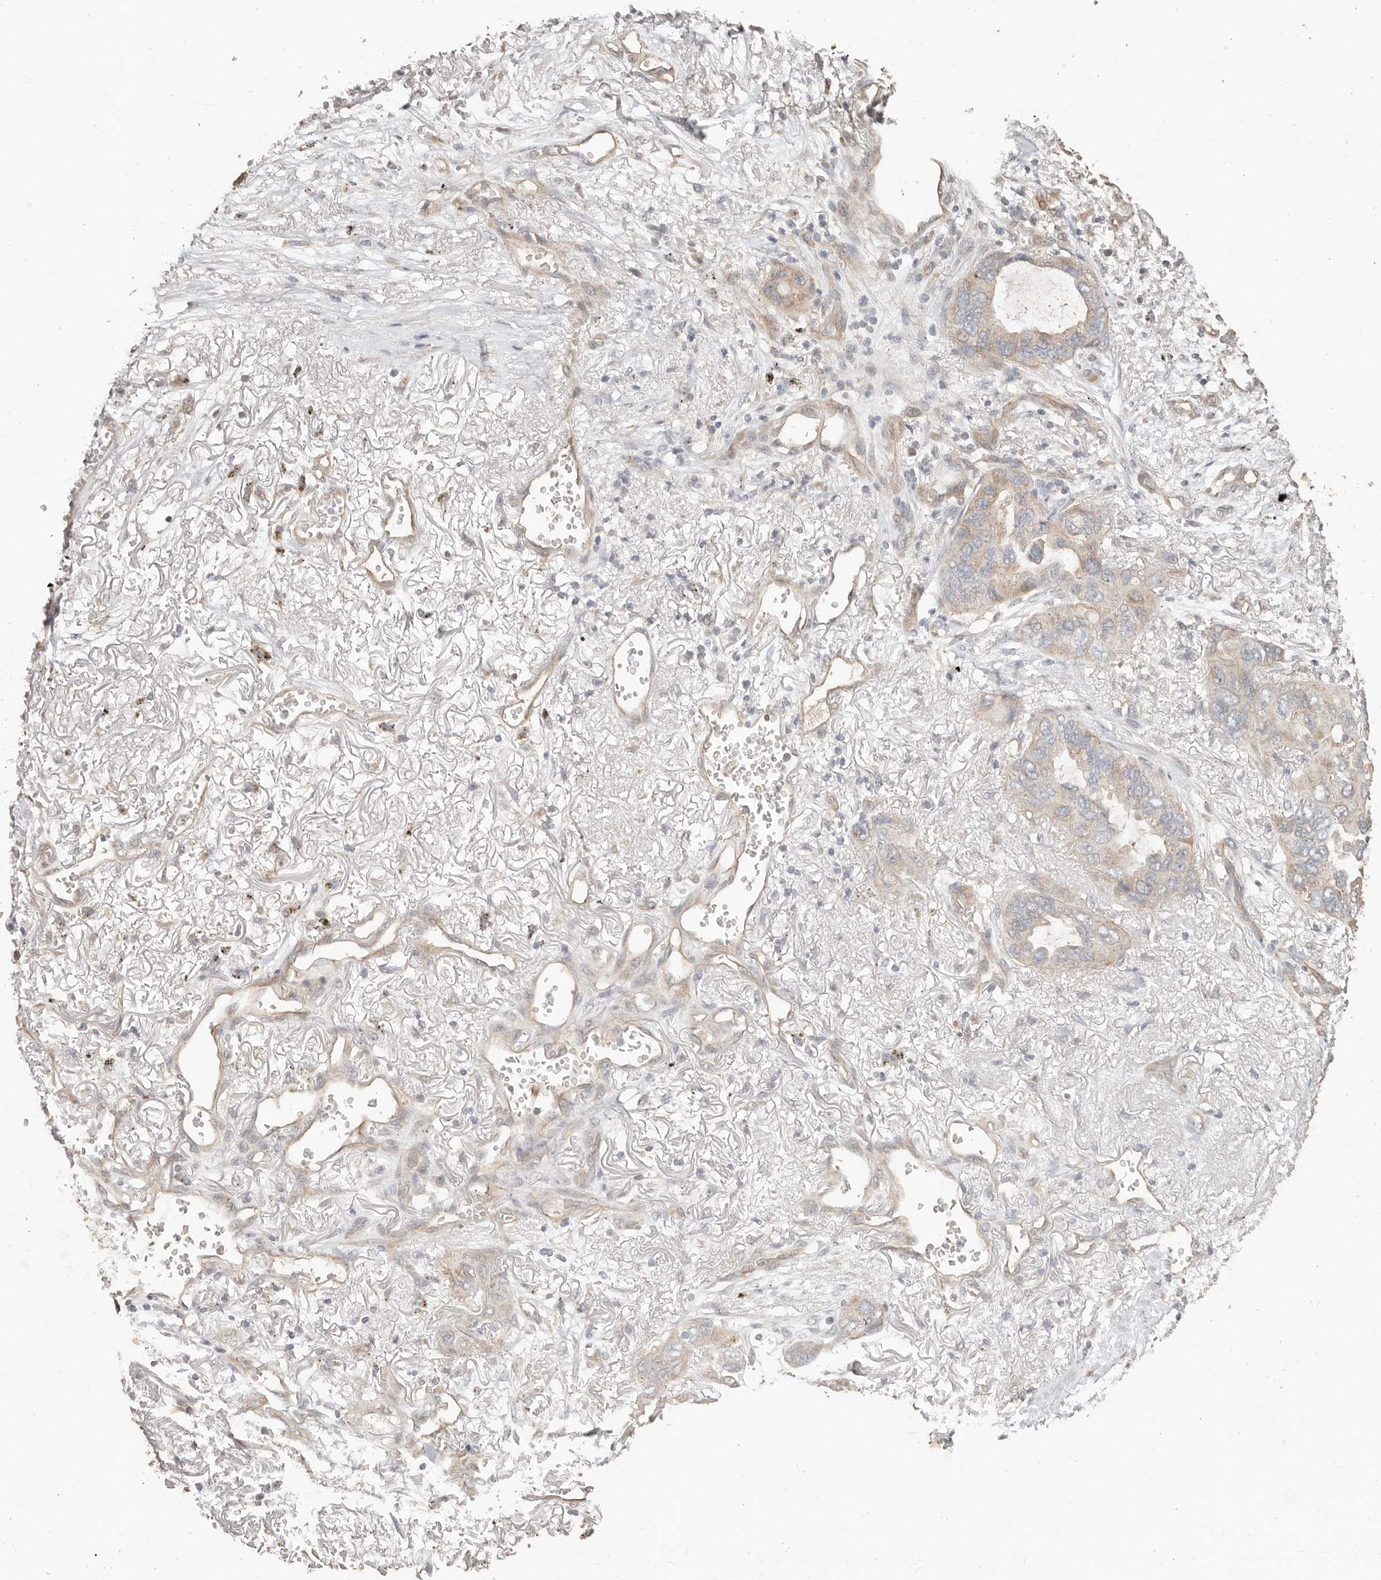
{"staining": {"intensity": "weak", "quantity": ">75%", "location": "cytoplasmic/membranous"}, "tissue": "lung cancer", "cell_type": "Tumor cells", "image_type": "cancer", "snomed": [{"axis": "morphology", "description": "Squamous cell carcinoma, NOS"}, {"axis": "topography", "description": "Lung"}], "caption": "Immunohistochemical staining of human lung cancer (squamous cell carcinoma) shows low levels of weak cytoplasmic/membranous staining in approximately >75% of tumor cells. Using DAB (brown) and hematoxylin (blue) stains, captured at high magnification using brightfield microscopy.", "gene": "MTFR2", "patient": {"sex": "female", "age": 73}}